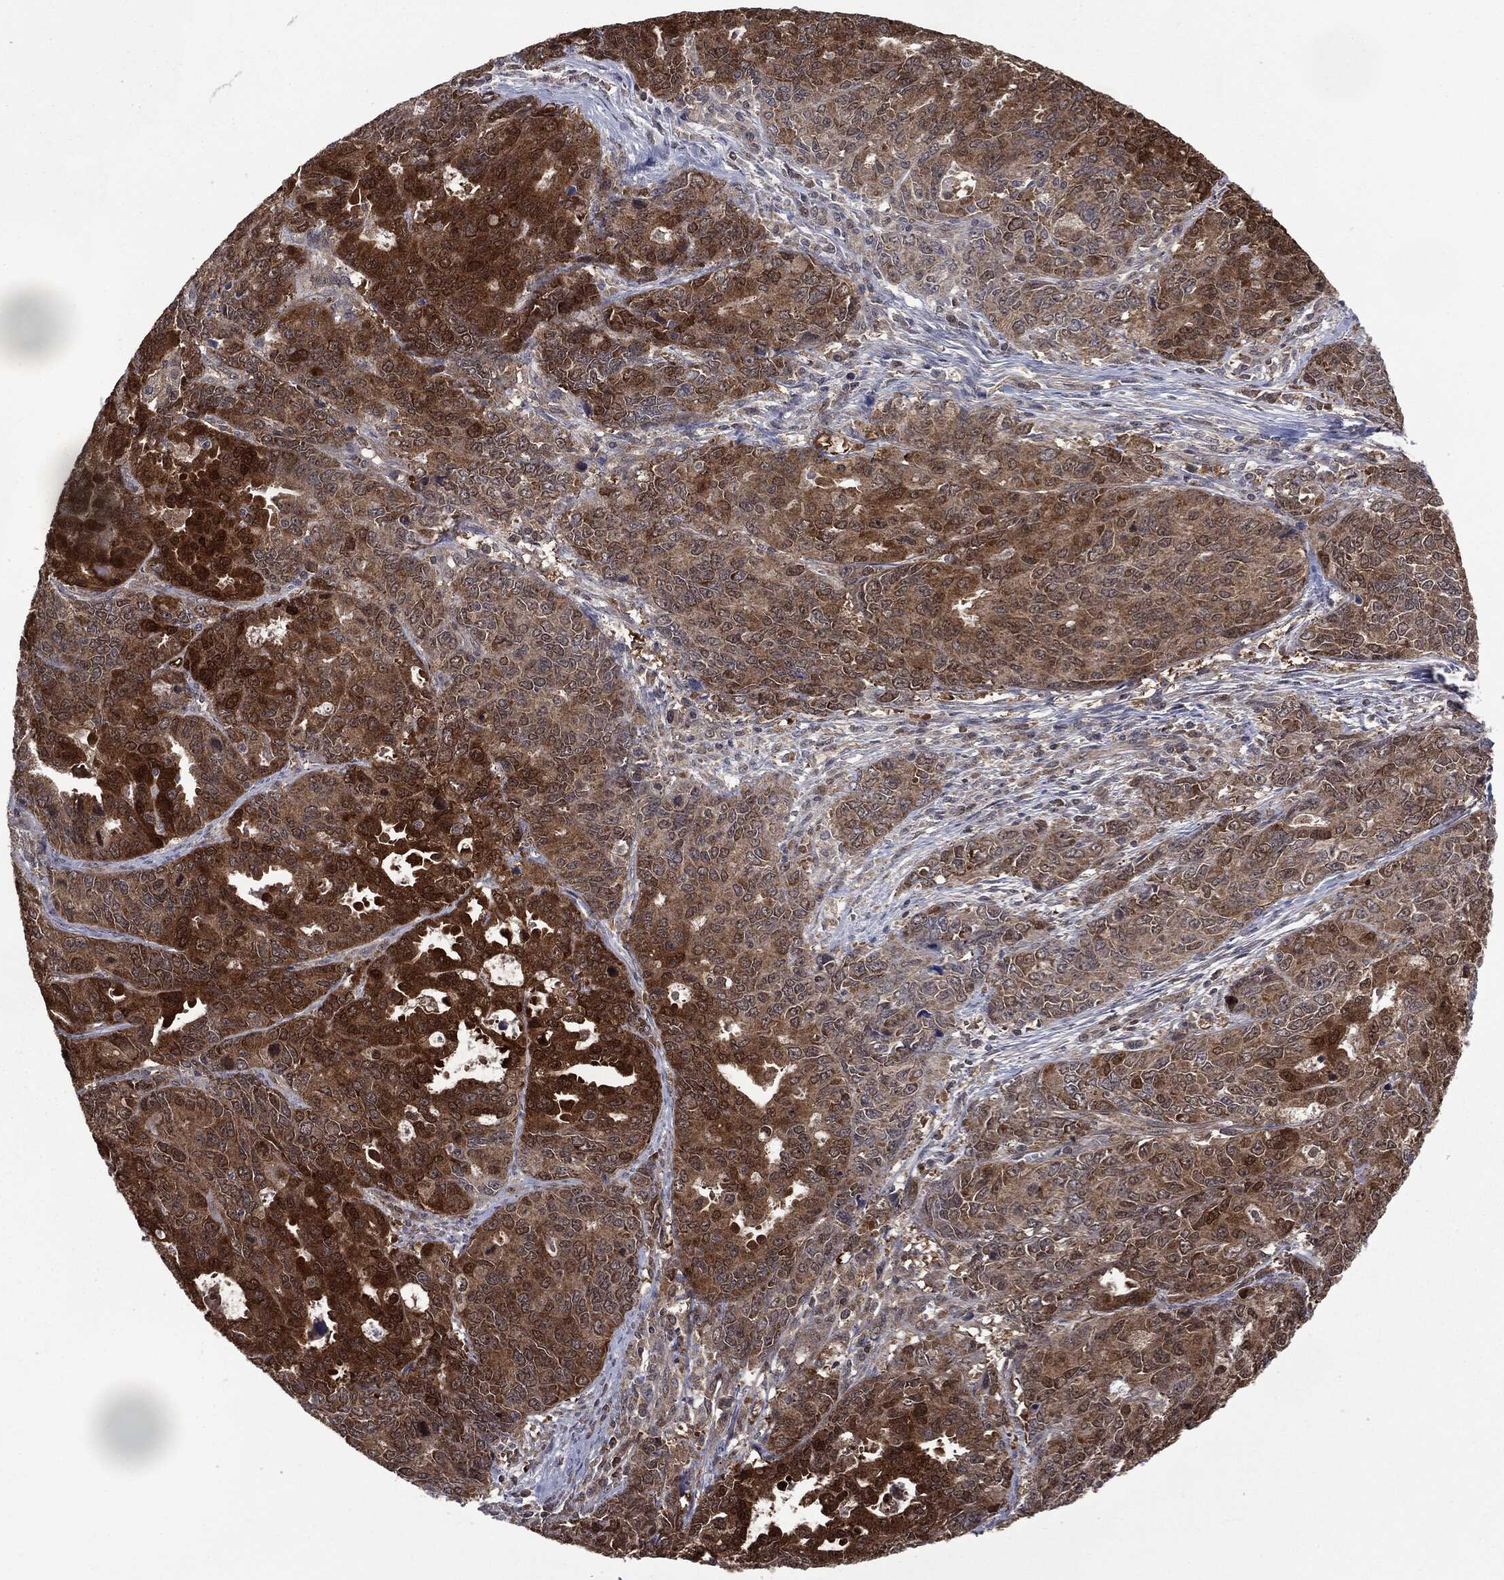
{"staining": {"intensity": "strong", "quantity": ">75%", "location": "cytoplasmic/membranous"}, "tissue": "endometrial cancer", "cell_type": "Tumor cells", "image_type": "cancer", "snomed": [{"axis": "morphology", "description": "Adenocarcinoma, NOS"}, {"axis": "topography", "description": "Uterus"}], "caption": "Endometrial adenocarcinoma was stained to show a protein in brown. There is high levels of strong cytoplasmic/membranous staining in about >75% of tumor cells.", "gene": "GPI", "patient": {"sex": "female", "age": 79}}